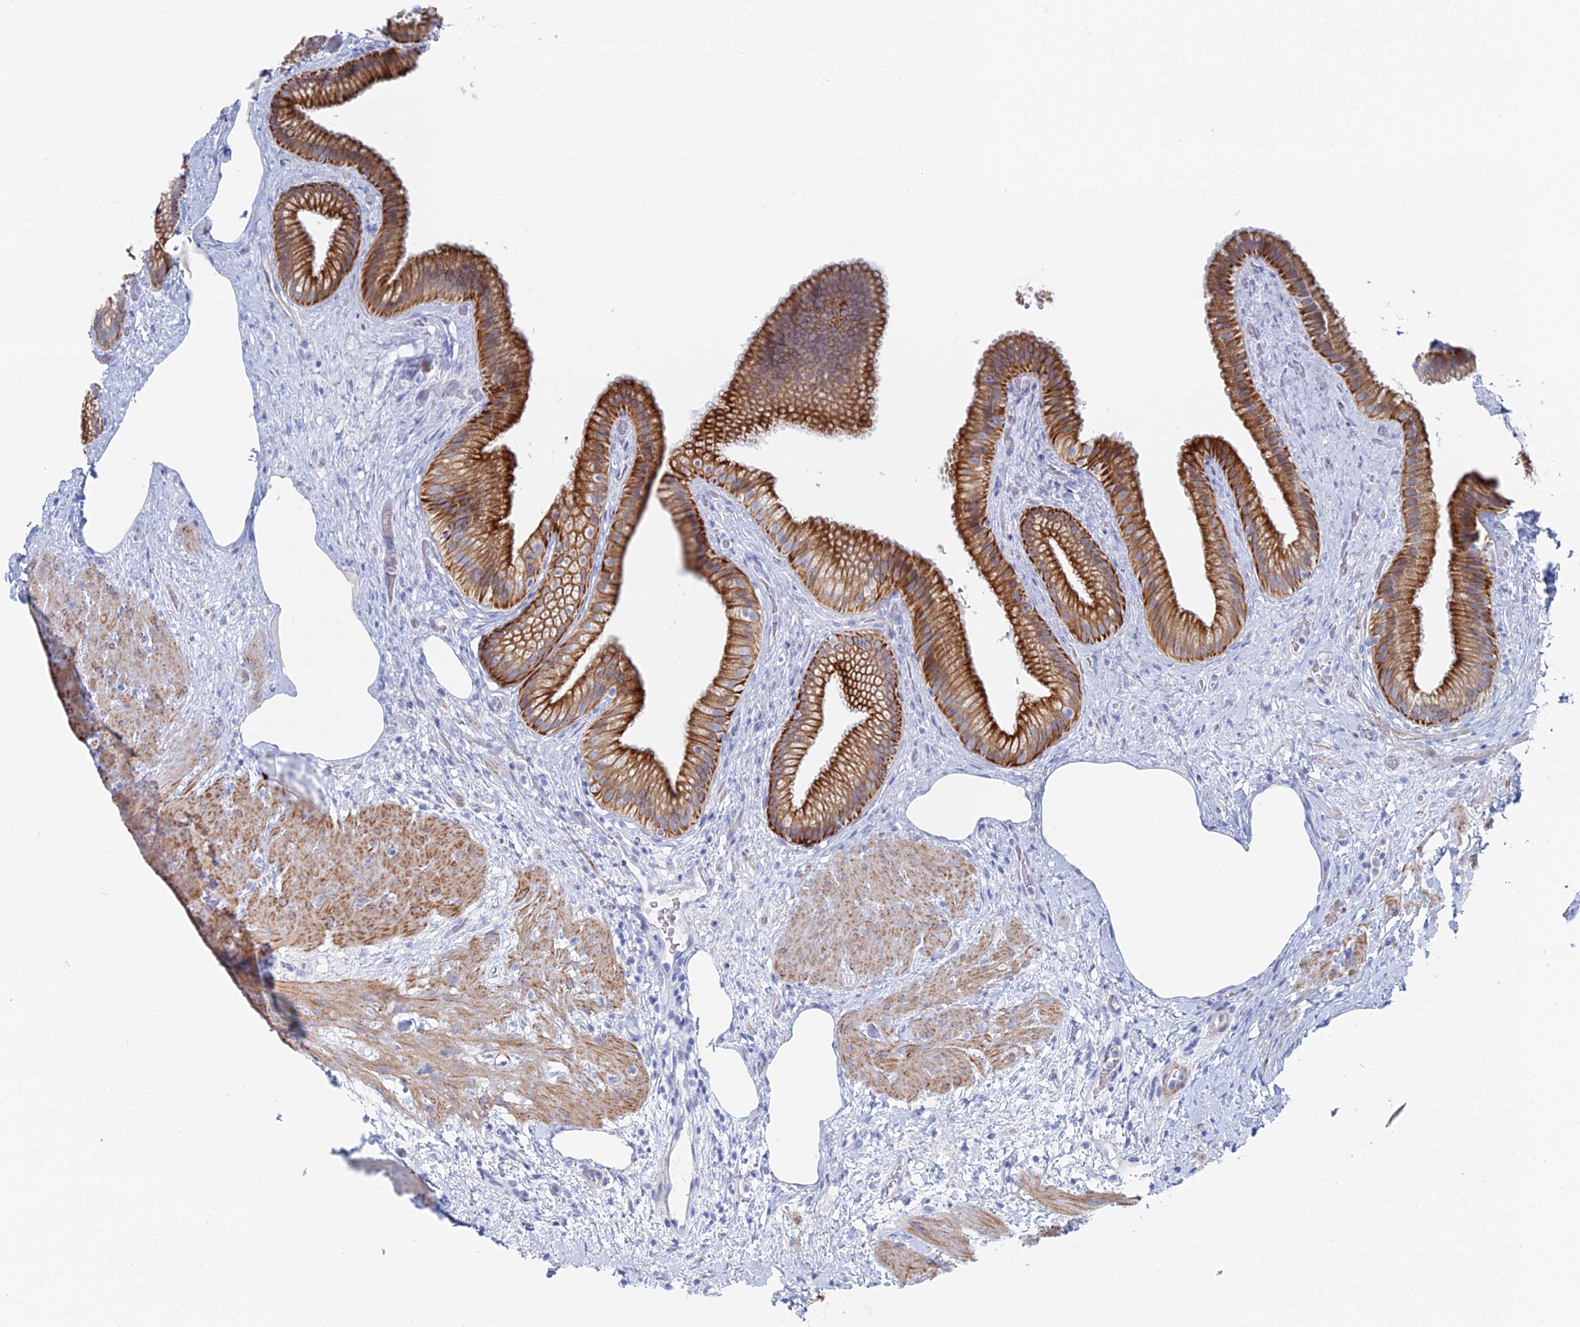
{"staining": {"intensity": "strong", "quantity": ">75%", "location": "cytoplasmic/membranous"}, "tissue": "gallbladder", "cell_type": "Glandular cells", "image_type": "normal", "snomed": [{"axis": "morphology", "description": "Normal tissue, NOS"}, {"axis": "morphology", "description": "Inflammation, NOS"}, {"axis": "topography", "description": "Gallbladder"}], "caption": "Immunohistochemical staining of benign gallbladder demonstrates >75% levels of strong cytoplasmic/membranous protein positivity in about >75% of glandular cells. The staining is performed using DAB (3,3'-diaminobenzidine) brown chromogen to label protein expression. The nuclei are counter-stained blue using hematoxylin.", "gene": "DHX34", "patient": {"sex": "male", "age": 51}}